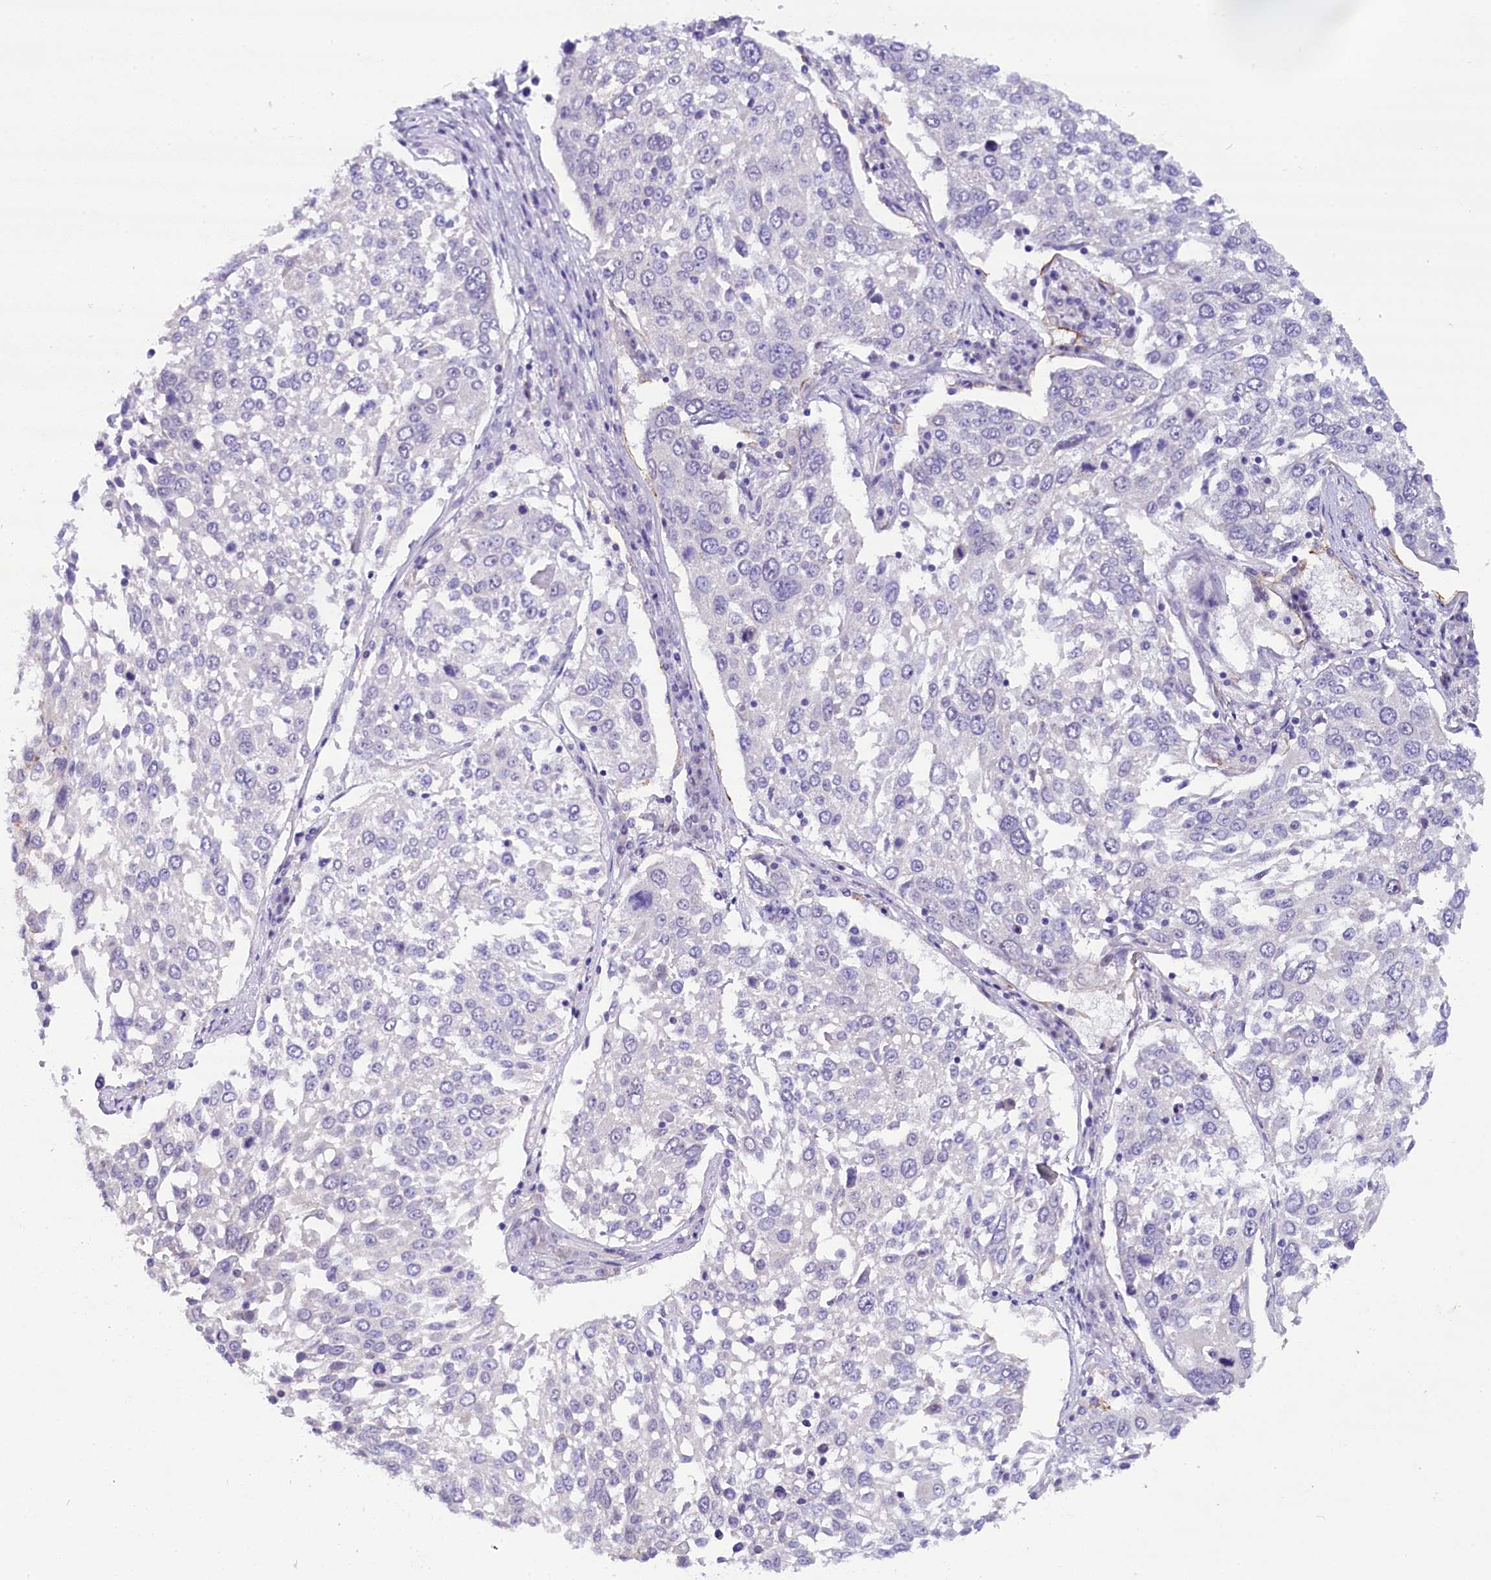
{"staining": {"intensity": "negative", "quantity": "none", "location": "none"}, "tissue": "lung cancer", "cell_type": "Tumor cells", "image_type": "cancer", "snomed": [{"axis": "morphology", "description": "Squamous cell carcinoma, NOS"}, {"axis": "topography", "description": "Lung"}], "caption": "Immunohistochemical staining of lung cancer (squamous cell carcinoma) demonstrates no significant expression in tumor cells. Nuclei are stained in blue.", "gene": "OSGEP", "patient": {"sex": "male", "age": 65}}